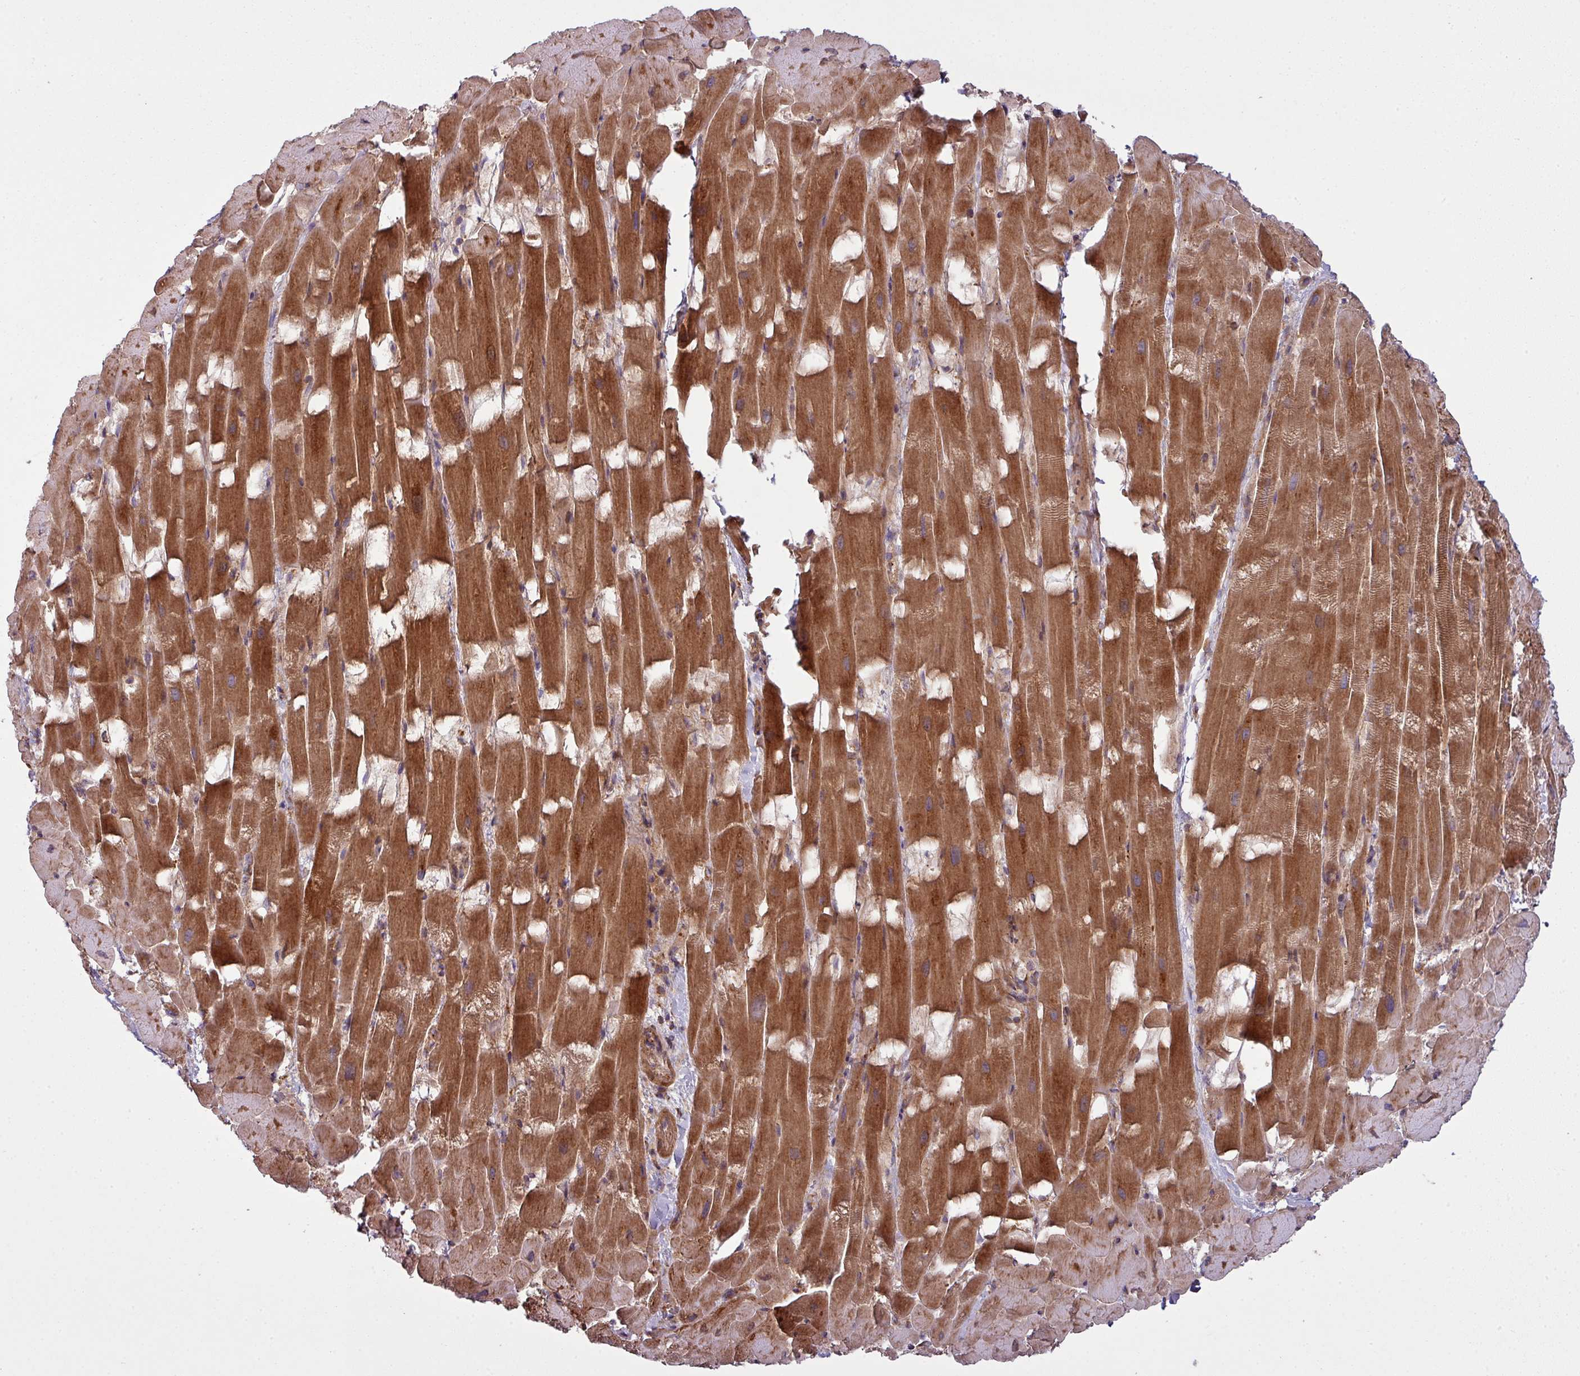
{"staining": {"intensity": "strong", "quantity": ">75%", "location": "cytoplasmic/membranous"}, "tissue": "heart muscle", "cell_type": "Cardiomyocytes", "image_type": "normal", "snomed": [{"axis": "morphology", "description": "Normal tissue, NOS"}, {"axis": "topography", "description": "Heart"}], "caption": "Immunohistochemistry (IHC) staining of benign heart muscle, which reveals high levels of strong cytoplasmic/membranous positivity in about >75% of cardiomyocytes indicating strong cytoplasmic/membranous protein staining. The staining was performed using DAB (brown) for protein detection and nuclei were counterstained in hematoxylin (blue).", "gene": "SNRNP25", "patient": {"sex": "male", "age": 37}}